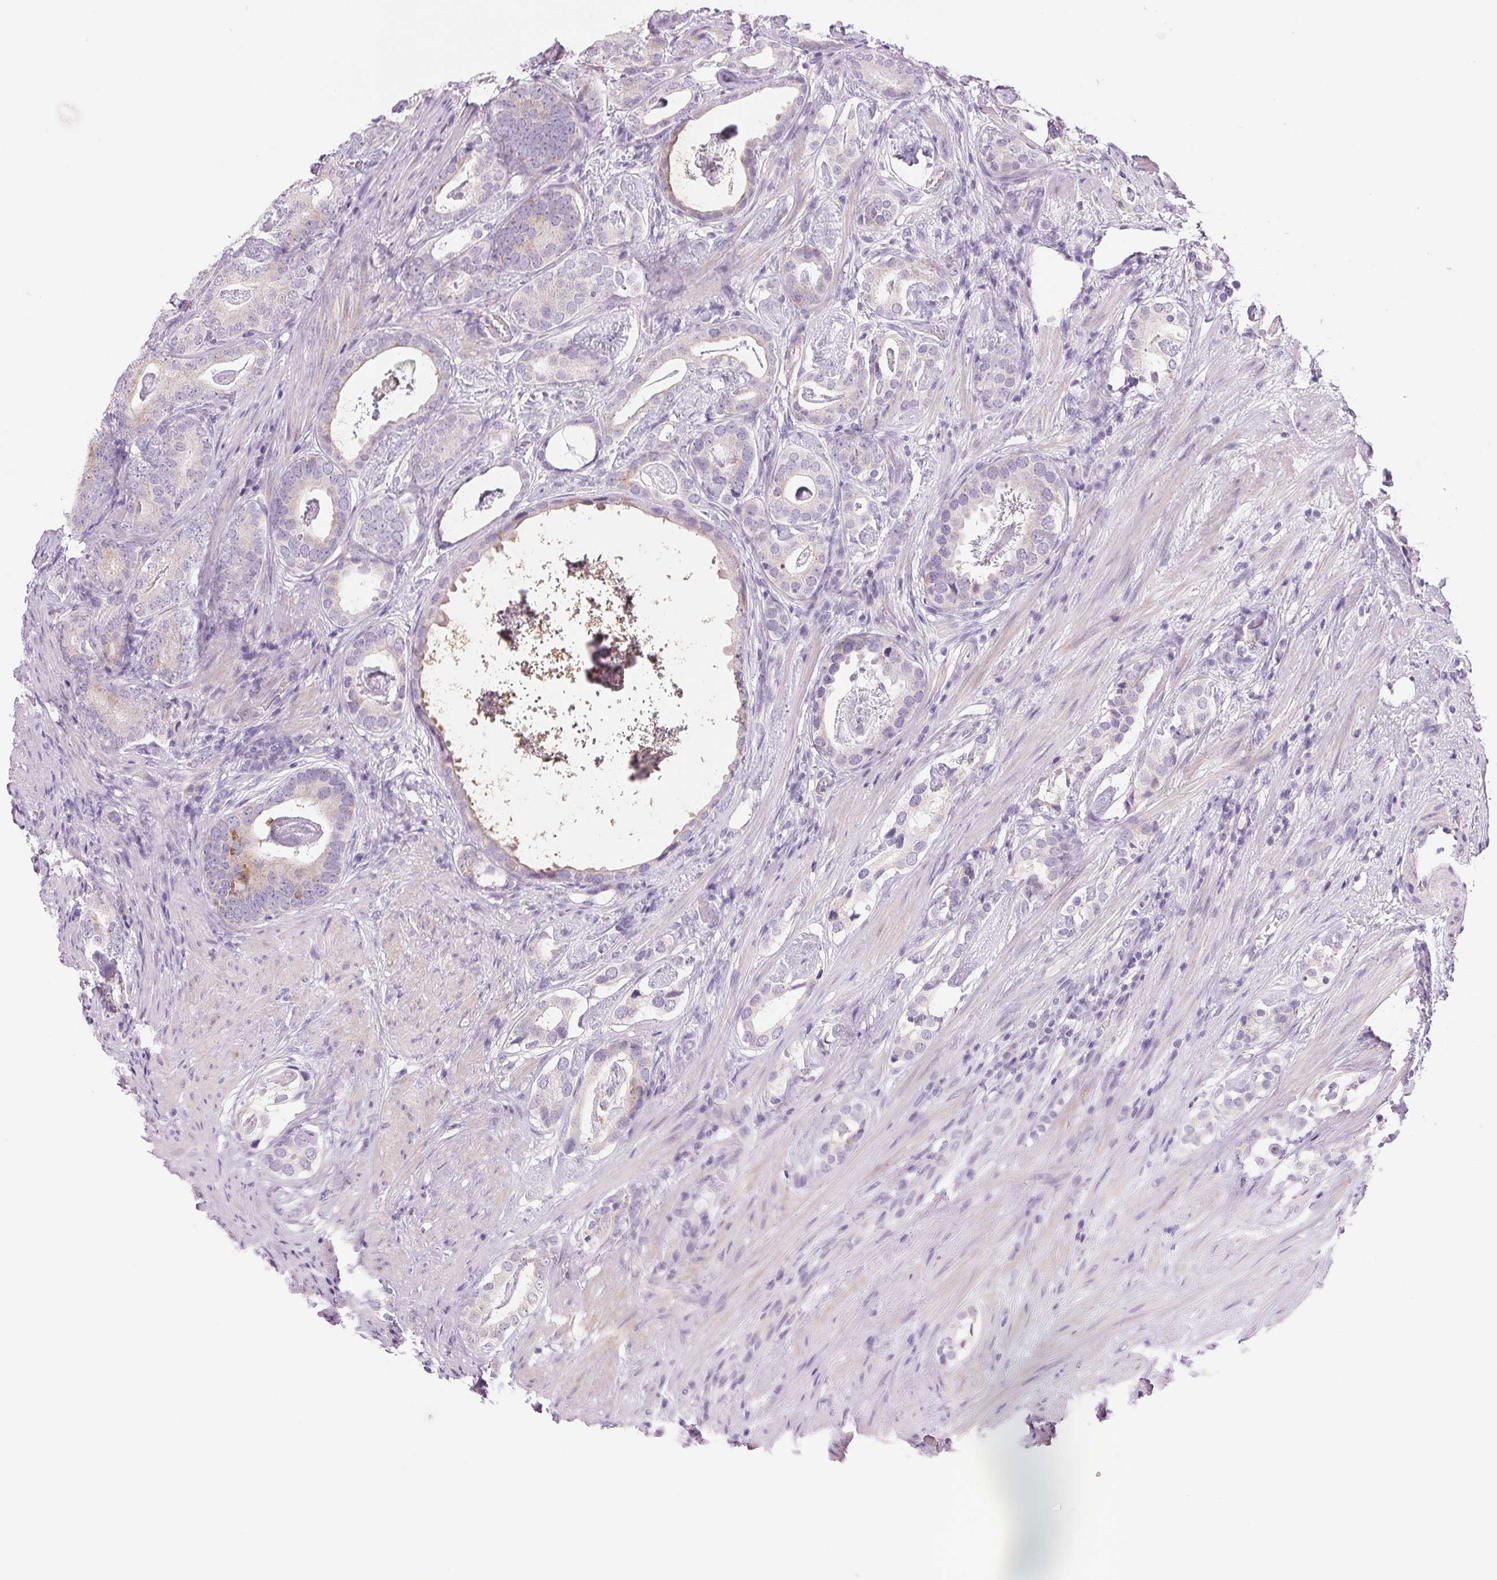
{"staining": {"intensity": "weak", "quantity": "<25%", "location": "cytoplasmic/membranous"}, "tissue": "prostate cancer", "cell_type": "Tumor cells", "image_type": "cancer", "snomed": [{"axis": "morphology", "description": "Adenocarcinoma, Low grade"}, {"axis": "topography", "description": "Prostate and seminal vesicle, NOS"}], "caption": "Tumor cells are negative for brown protein staining in prostate cancer (adenocarcinoma (low-grade)).", "gene": "CYP11B1", "patient": {"sex": "male", "age": 71}}